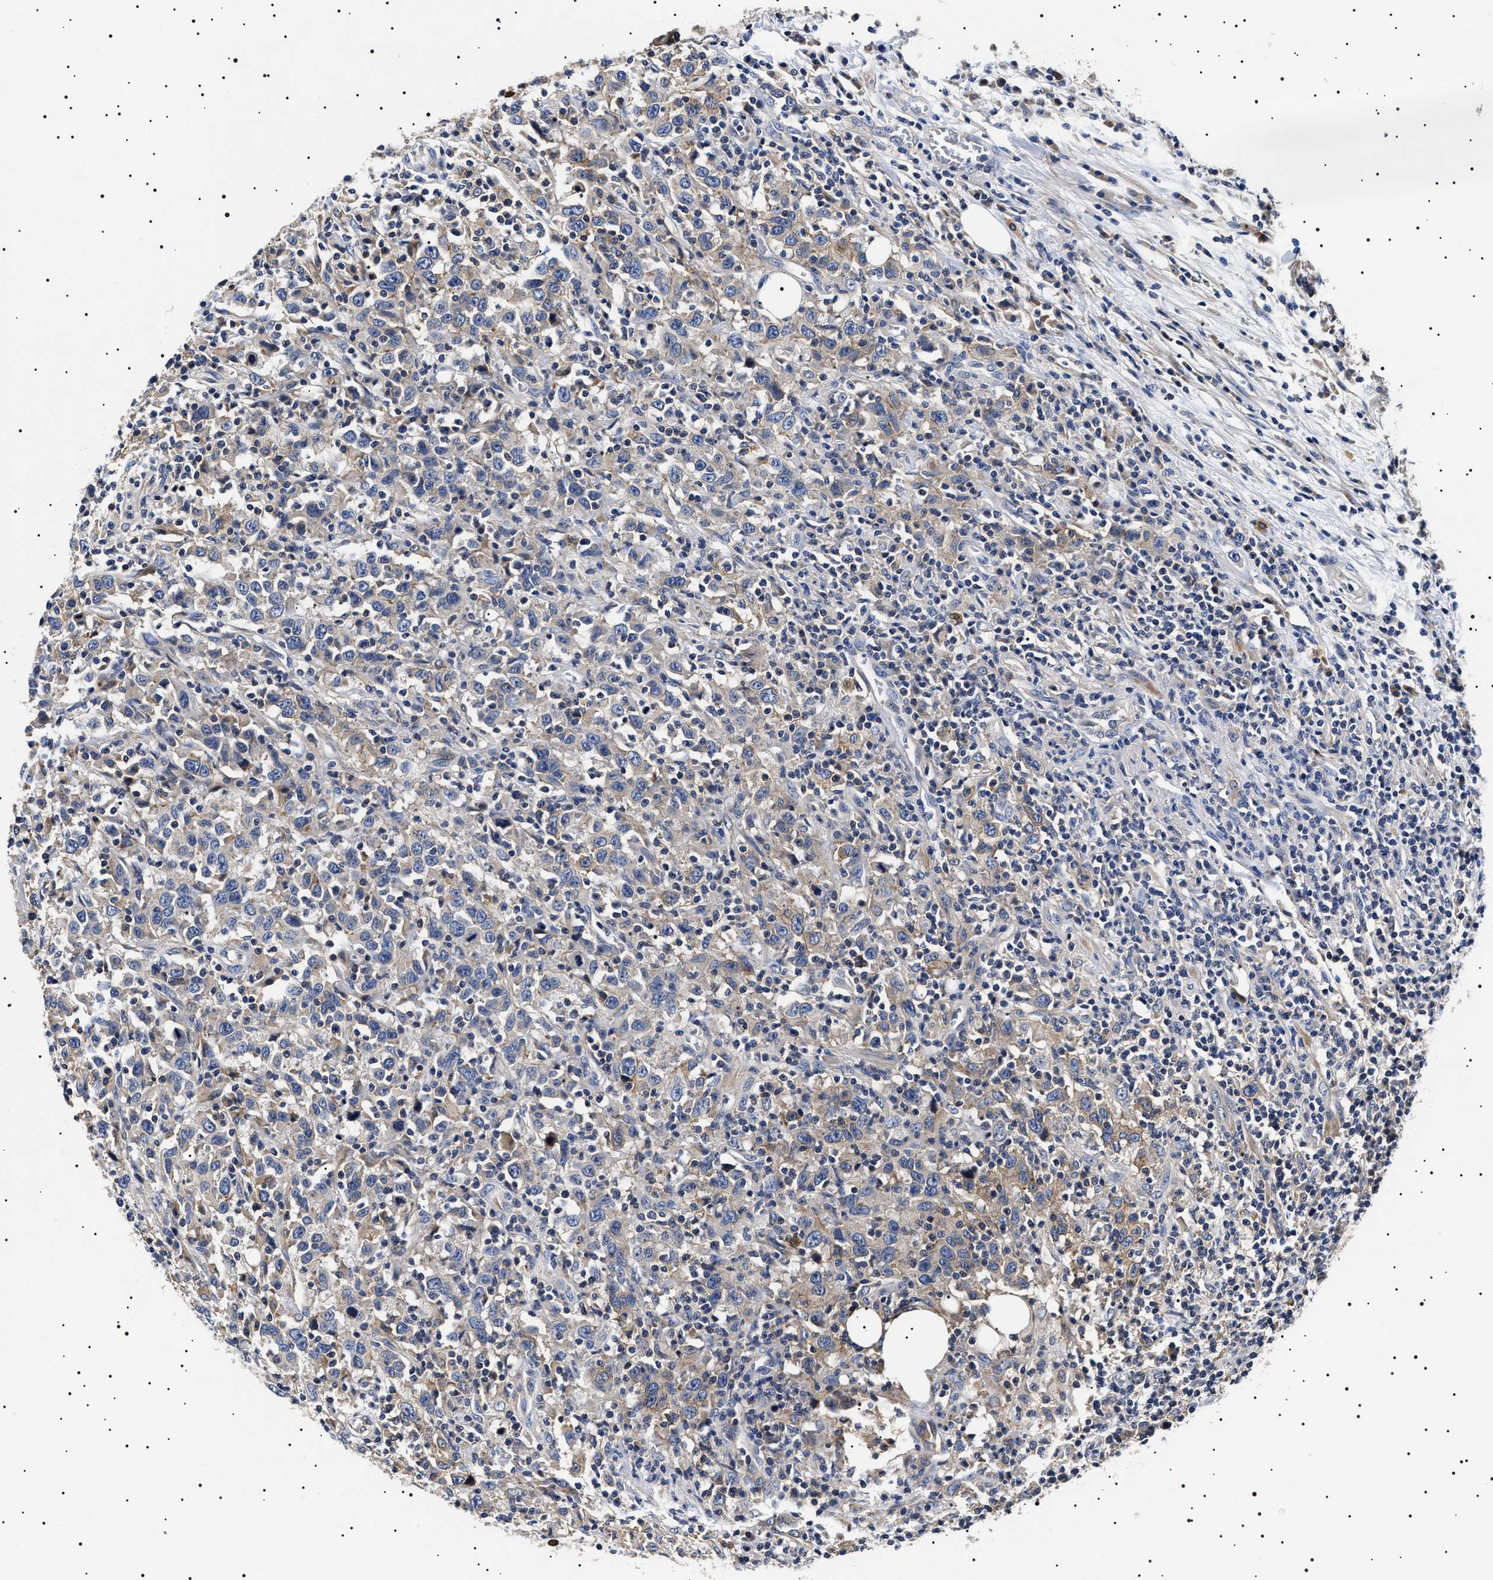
{"staining": {"intensity": "negative", "quantity": "none", "location": "none"}, "tissue": "urothelial cancer", "cell_type": "Tumor cells", "image_type": "cancer", "snomed": [{"axis": "morphology", "description": "Urothelial carcinoma, High grade"}, {"axis": "topography", "description": "Urinary bladder"}], "caption": "Immunohistochemistry (IHC) of human high-grade urothelial carcinoma shows no expression in tumor cells. (DAB IHC visualized using brightfield microscopy, high magnification).", "gene": "SLC4A7", "patient": {"sex": "male", "age": 61}}